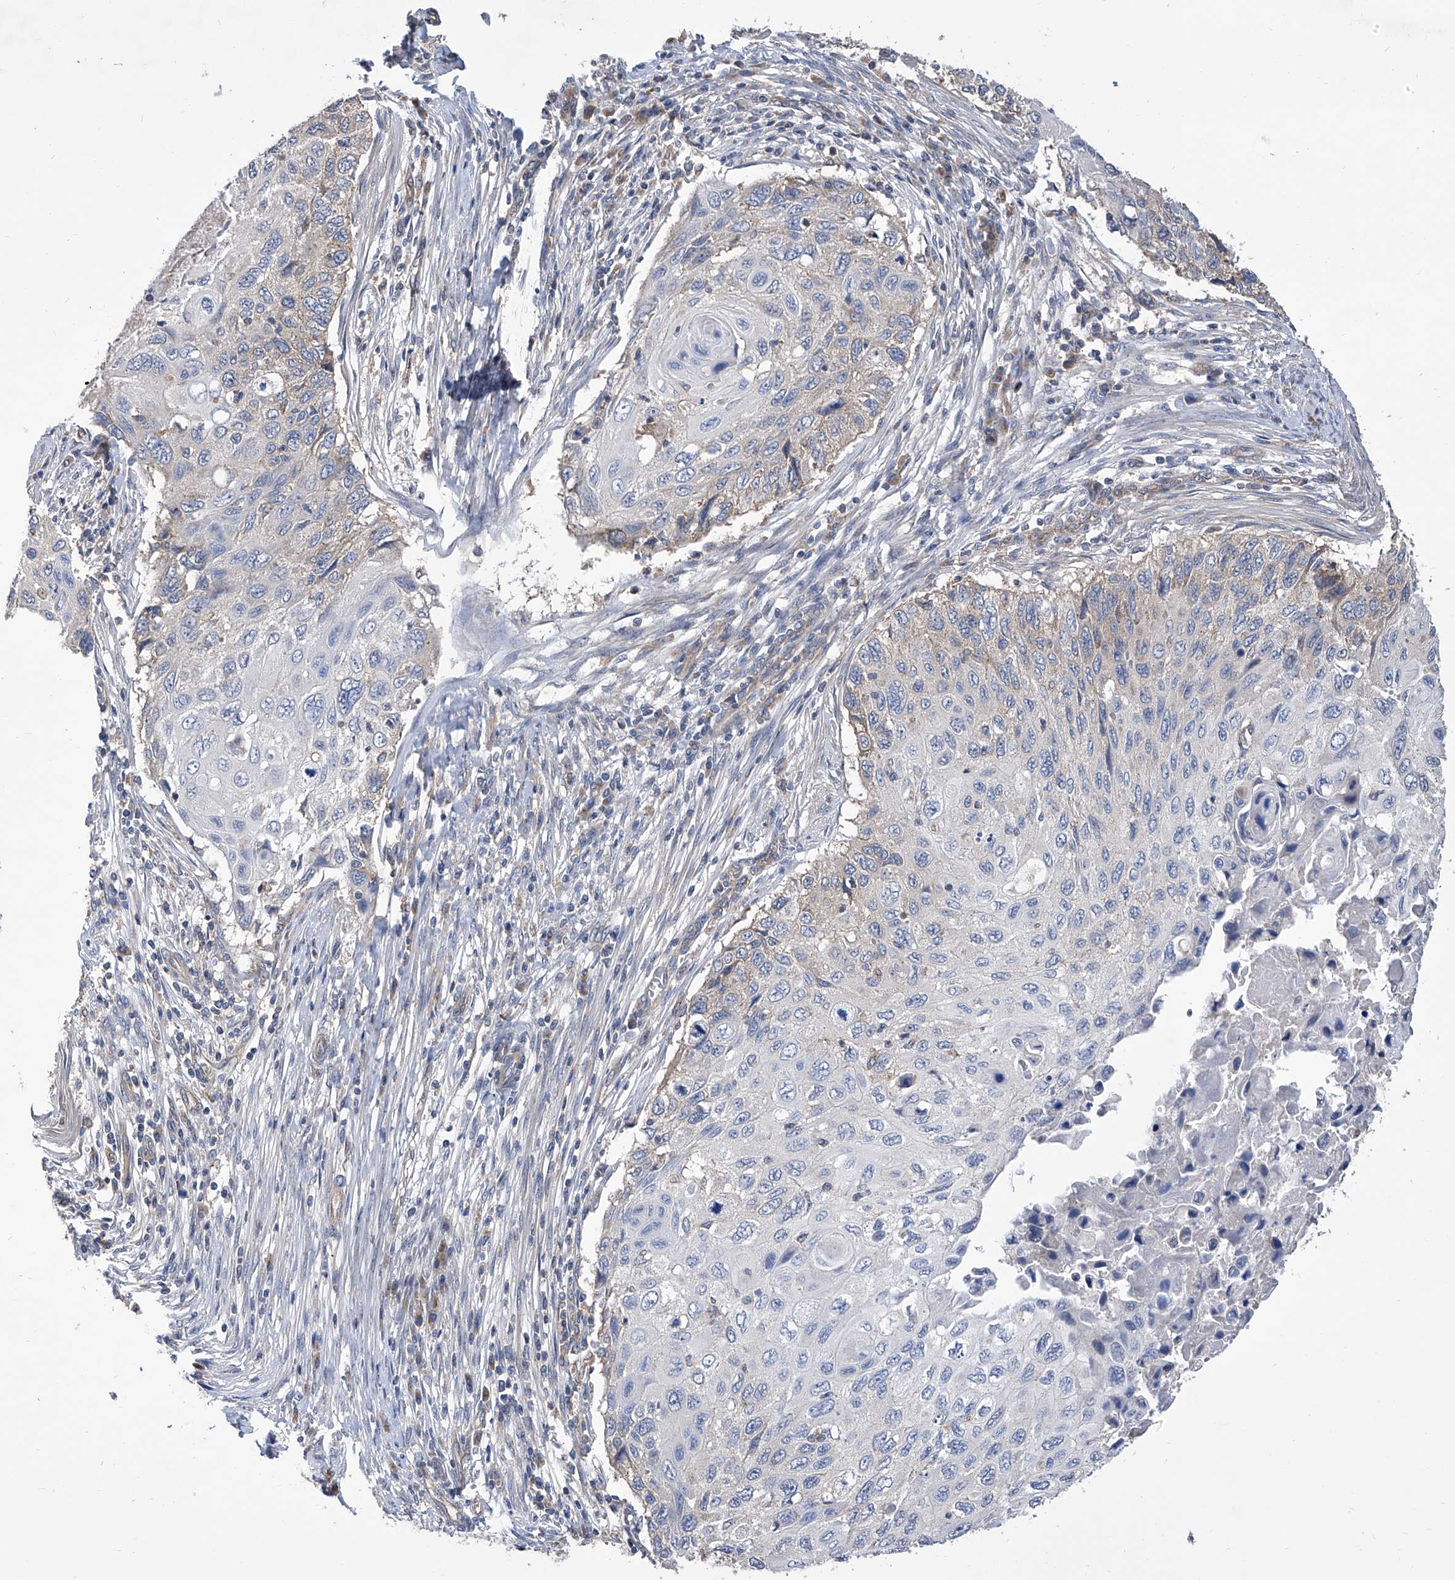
{"staining": {"intensity": "weak", "quantity": "<25%", "location": "cytoplasmic/membranous"}, "tissue": "cervical cancer", "cell_type": "Tumor cells", "image_type": "cancer", "snomed": [{"axis": "morphology", "description": "Squamous cell carcinoma, NOS"}, {"axis": "topography", "description": "Cervix"}], "caption": "DAB immunohistochemical staining of human cervical cancer (squamous cell carcinoma) shows no significant positivity in tumor cells.", "gene": "TJAP1", "patient": {"sex": "female", "age": 70}}